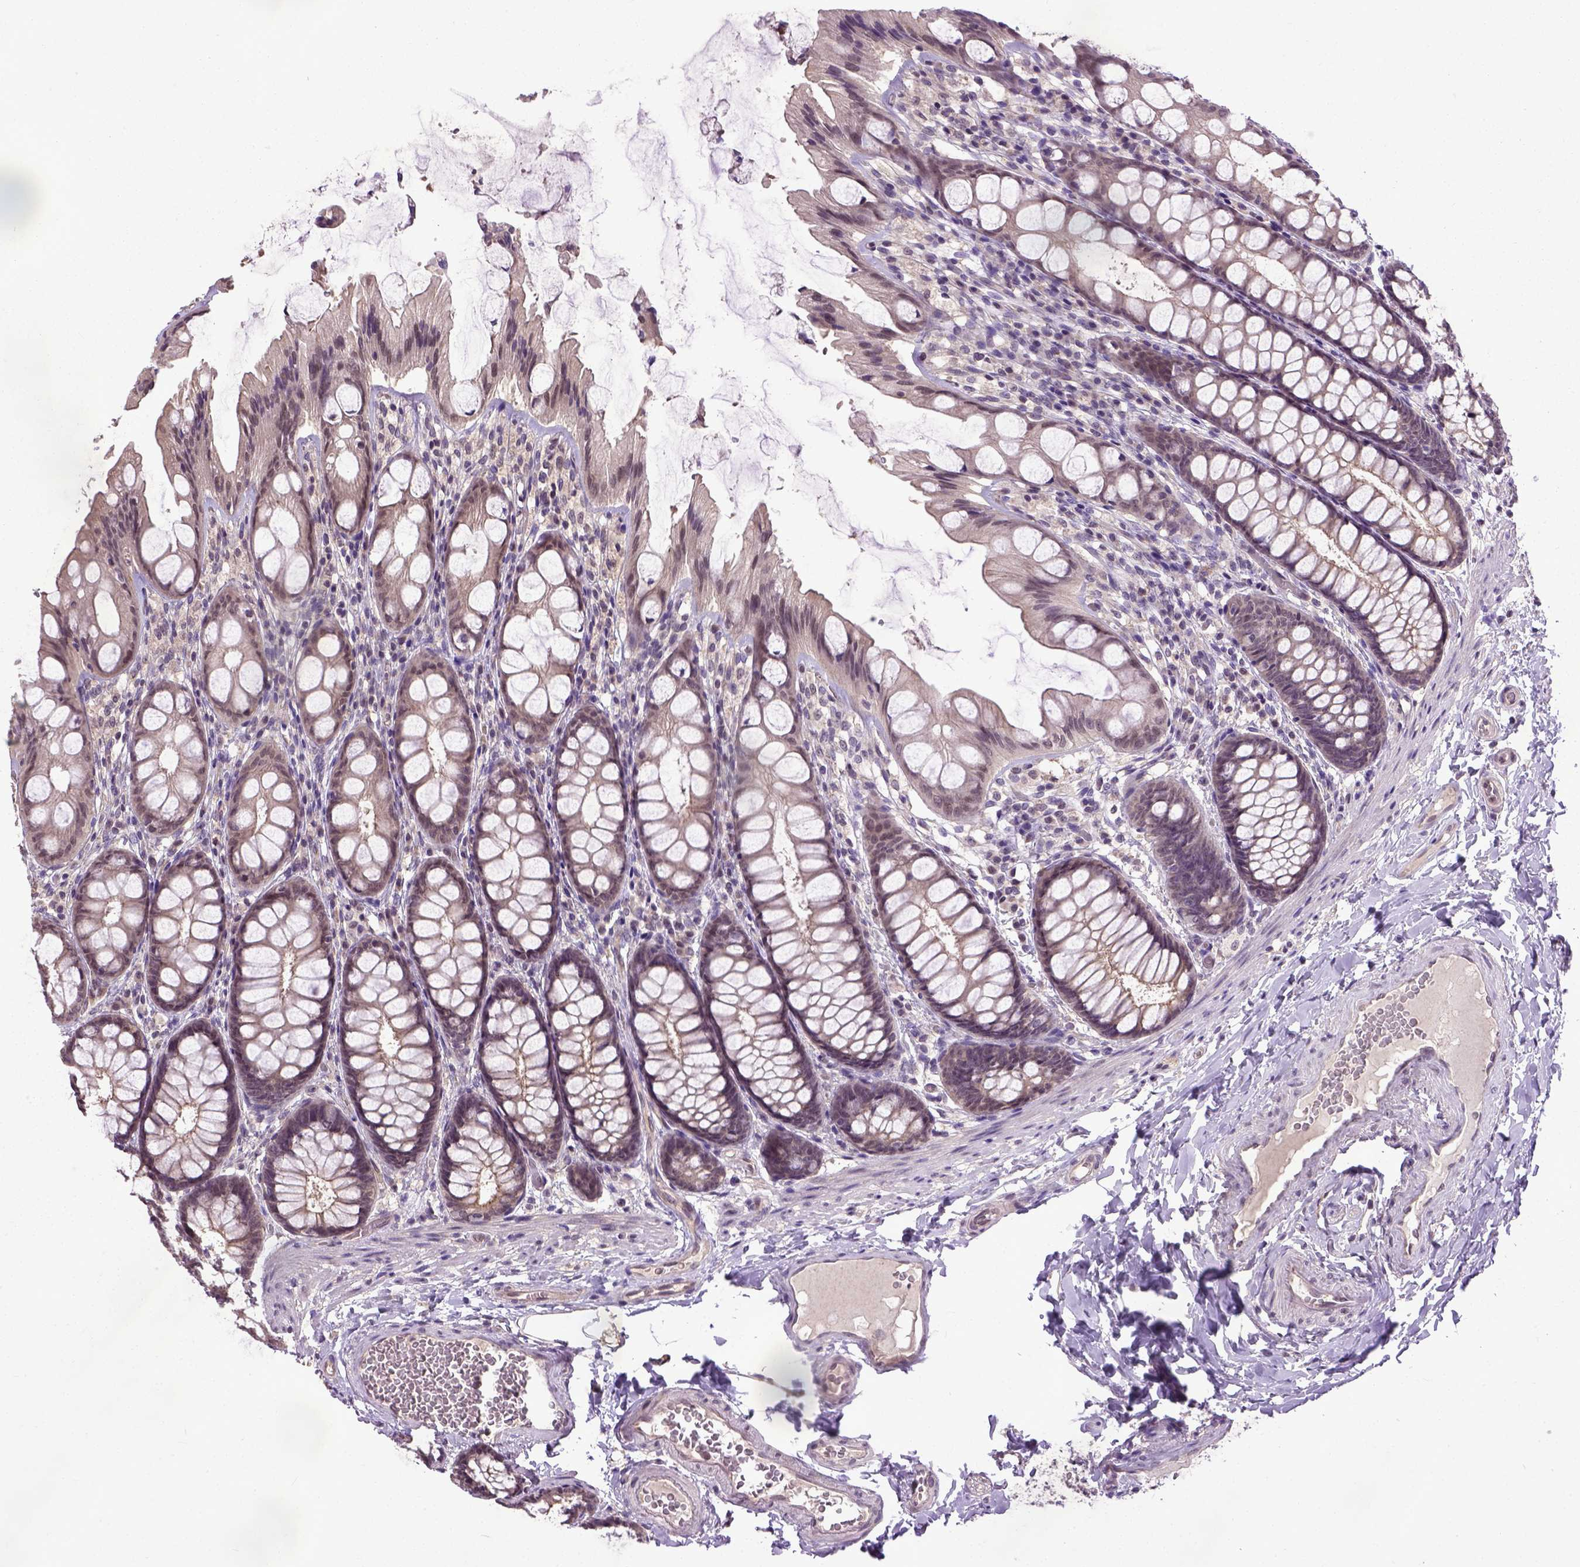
{"staining": {"intensity": "moderate", "quantity": "<25%", "location": "nuclear"}, "tissue": "colon", "cell_type": "Endothelial cells", "image_type": "normal", "snomed": [{"axis": "morphology", "description": "Normal tissue, NOS"}, {"axis": "topography", "description": "Colon"}], "caption": "Colon stained with DAB immunohistochemistry (IHC) shows low levels of moderate nuclear positivity in approximately <25% of endothelial cells.", "gene": "UBA3", "patient": {"sex": "male", "age": 47}}